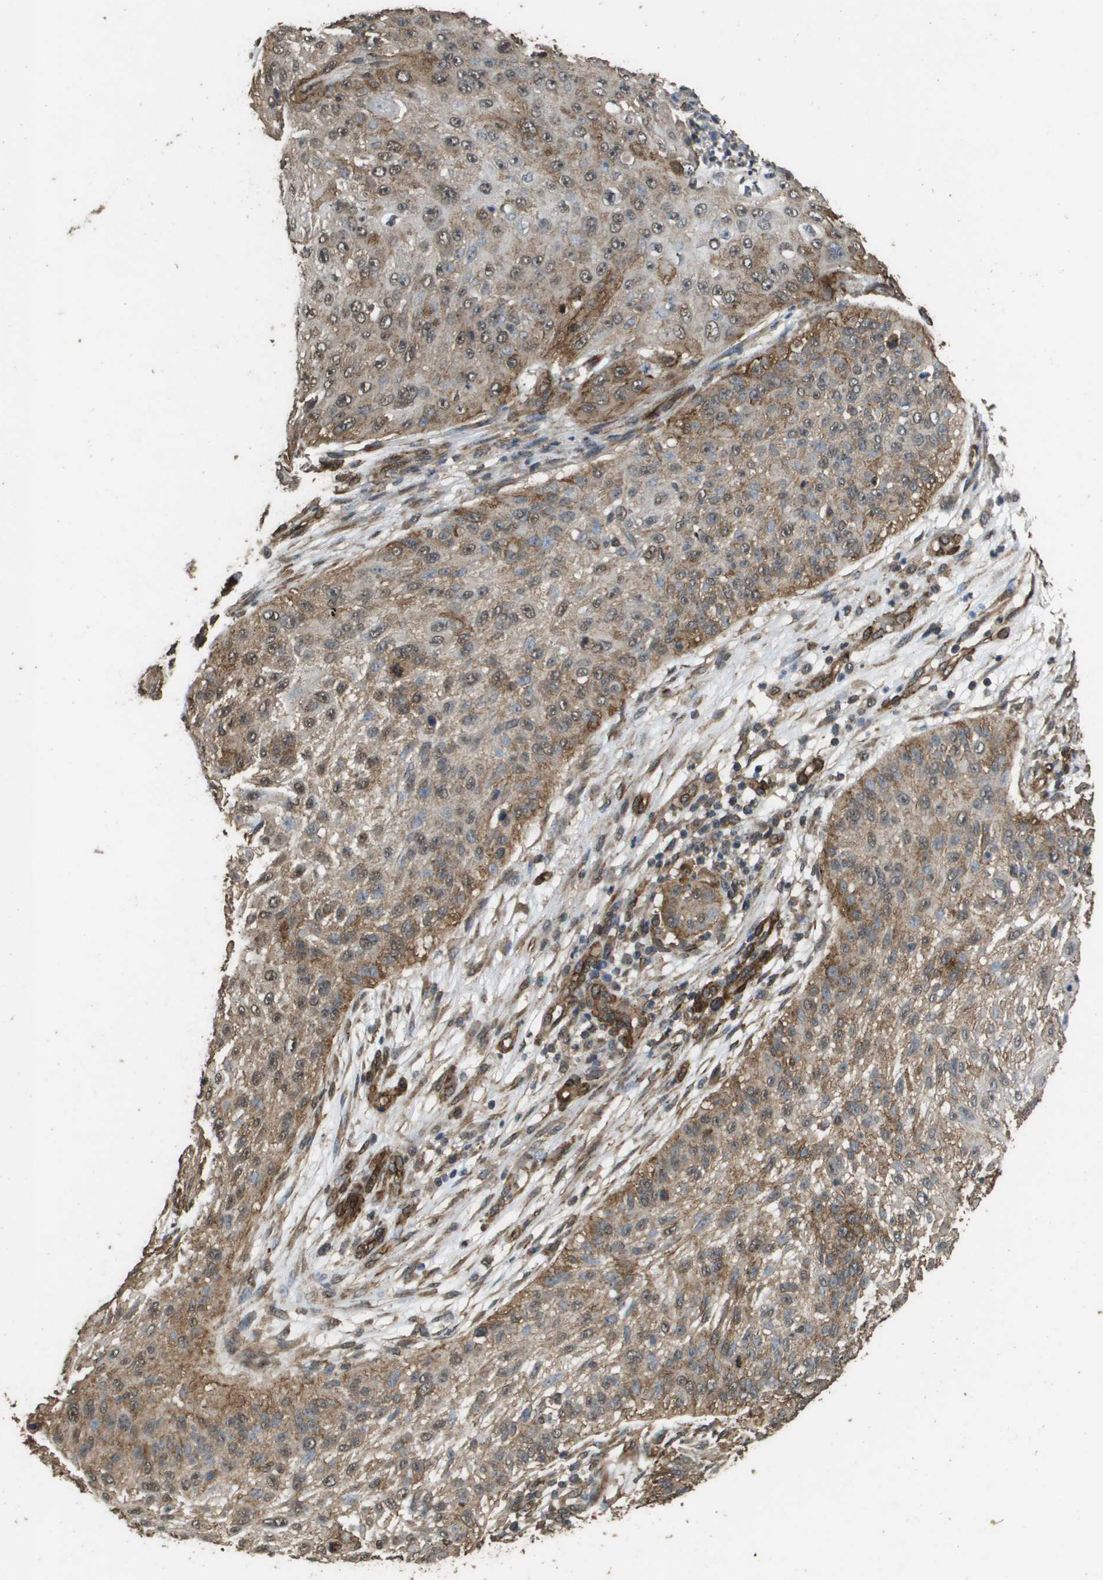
{"staining": {"intensity": "moderate", "quantity": ">75%", "location": "cytoplasmic/membranous,nuclear"}, "tissue": "skin cancer", "cell_type": "Tumor cells", "image_type": "cancer", "snomed": [{"axis": "morphology", "description": "Squamous cell carcinoma, NOS"}, {"axis": "topography", "description": "Skin"}], "caption": "Tumor cells display moderate cytoplasmic/membranous and nuclear expression in about >75% of cells in skin cancer (squamous cell carcinoma).", "gene": "AAMP", "patient": {"sex": "female", "age": 80}}